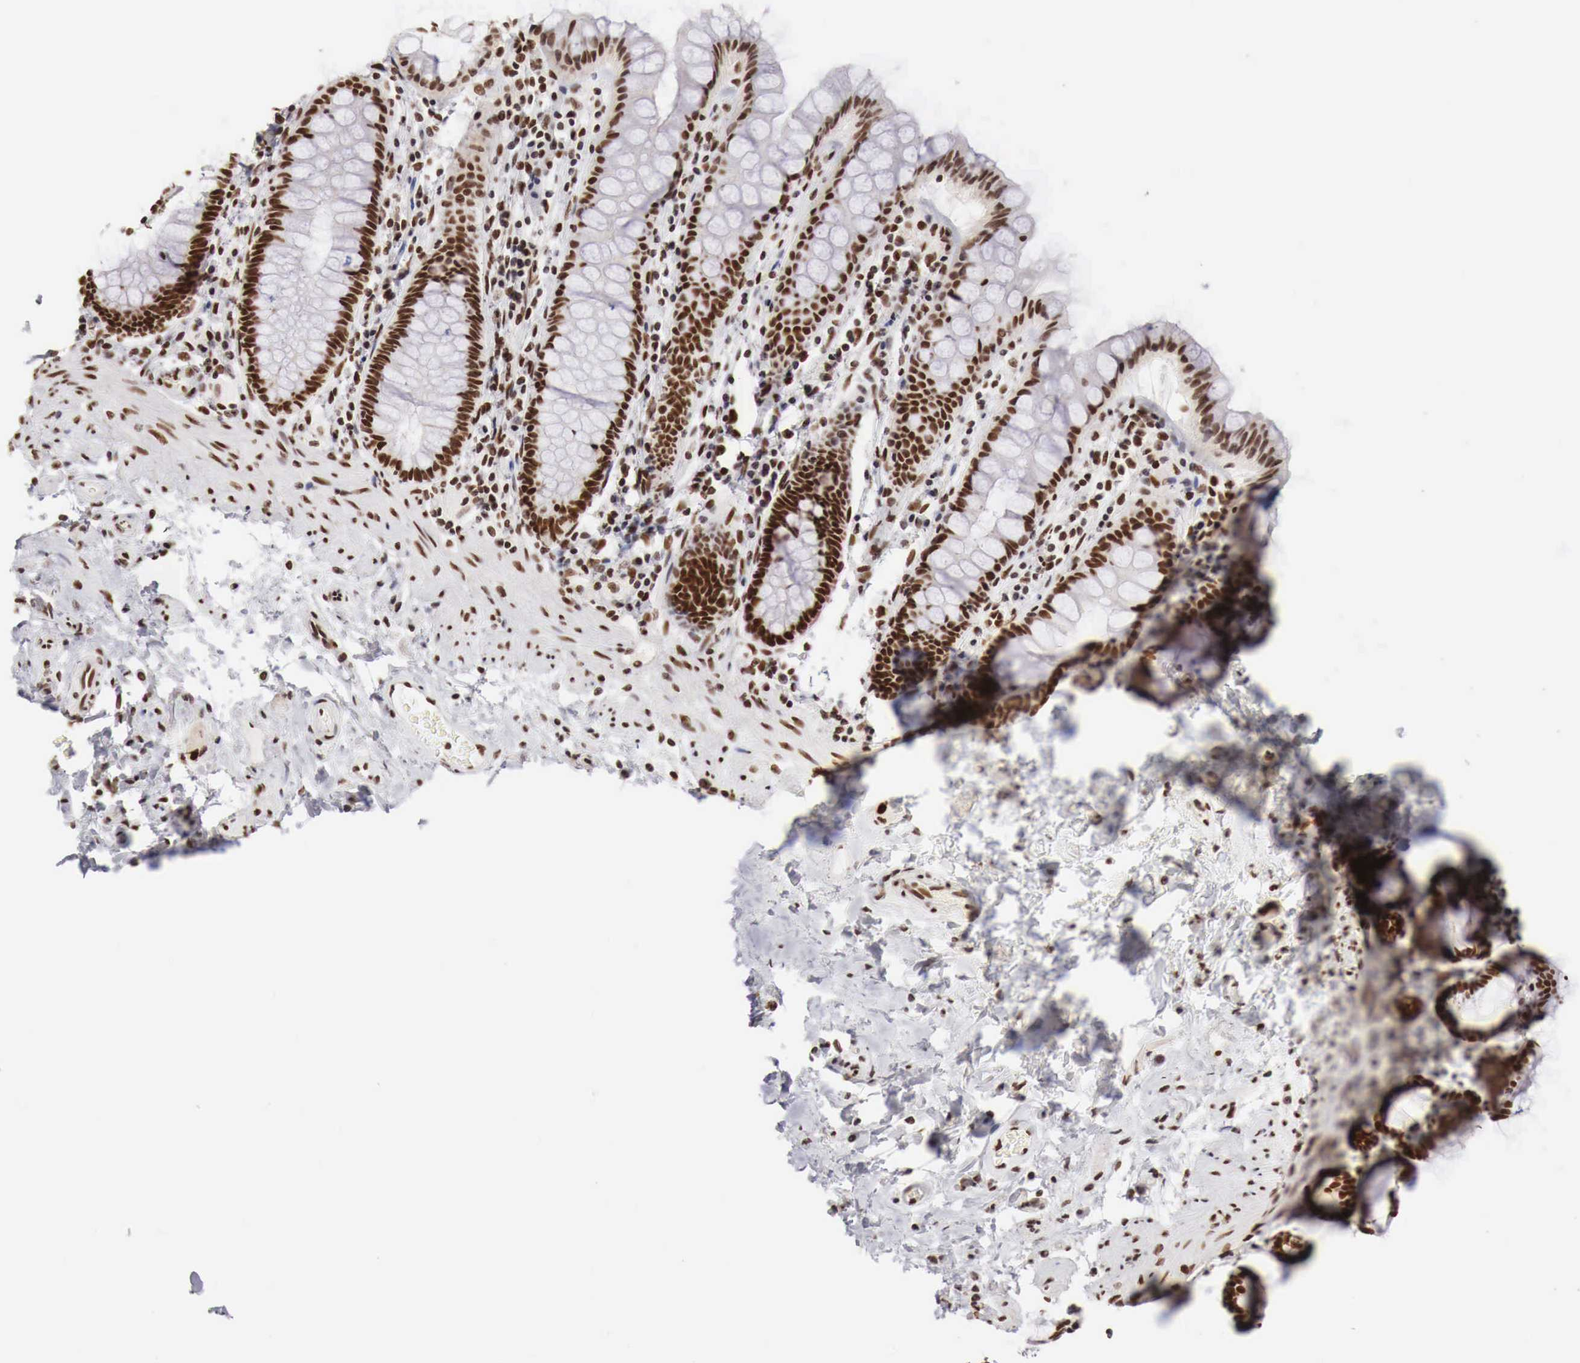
{"staining": {"intensity": "strong", "quantity": ">75%", "location": "nuclear"}, "tissue": "rectum", "cell_type": "Glandular cells", "image_type": "normal", "snomed": [{"axis": "morphology", "description": "Normal tissue, NOS"}, {"axis": "topography", "description": "Rectum"}], "caption": "Brown immunohistochemical staining in unremarkable rectum reveals strong nuclear staining in approximately >75% of glandular cells.", "gene": "PHF14", "patient": {"sex": "male", "age": 86}}